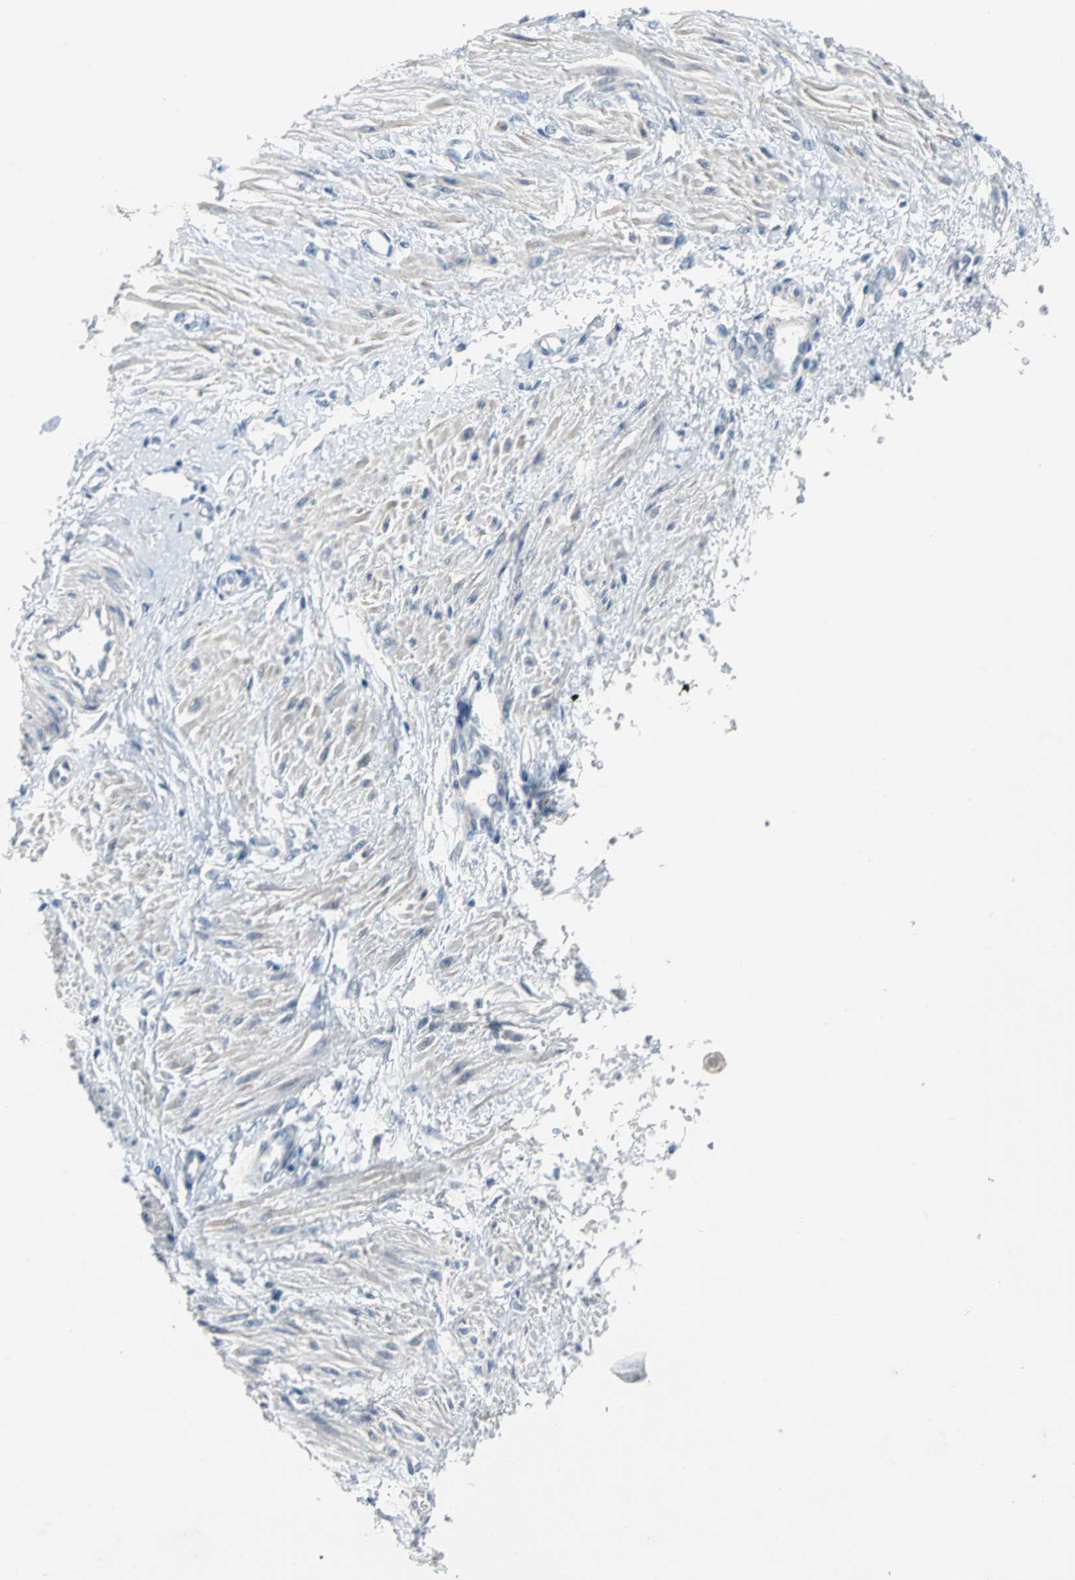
{"staining": {"intensity": "weak", "quantity": "25%-75%", "location": "cytoplasmic/membranous"}, "tissue": "smooth muscle", "cell_type": "Smooth muscle cells", "image_type": "normal", "snomed": [{"axis": "morphology", "description": "Normal tissue, NOS"}, {"axis": "topography", "description": "Smooth muscle"}, {"axis": "topography", "description": "Uterus"}], "caption": "Protein positivity by immunohistochemistry reveals weak cytoplasmic/membranous positivity in about 25%-75% of smooth muscle cells in benign smooth muscle.", "gene": "PTGDS", "patient": {"sex": "female", "age": 39}}